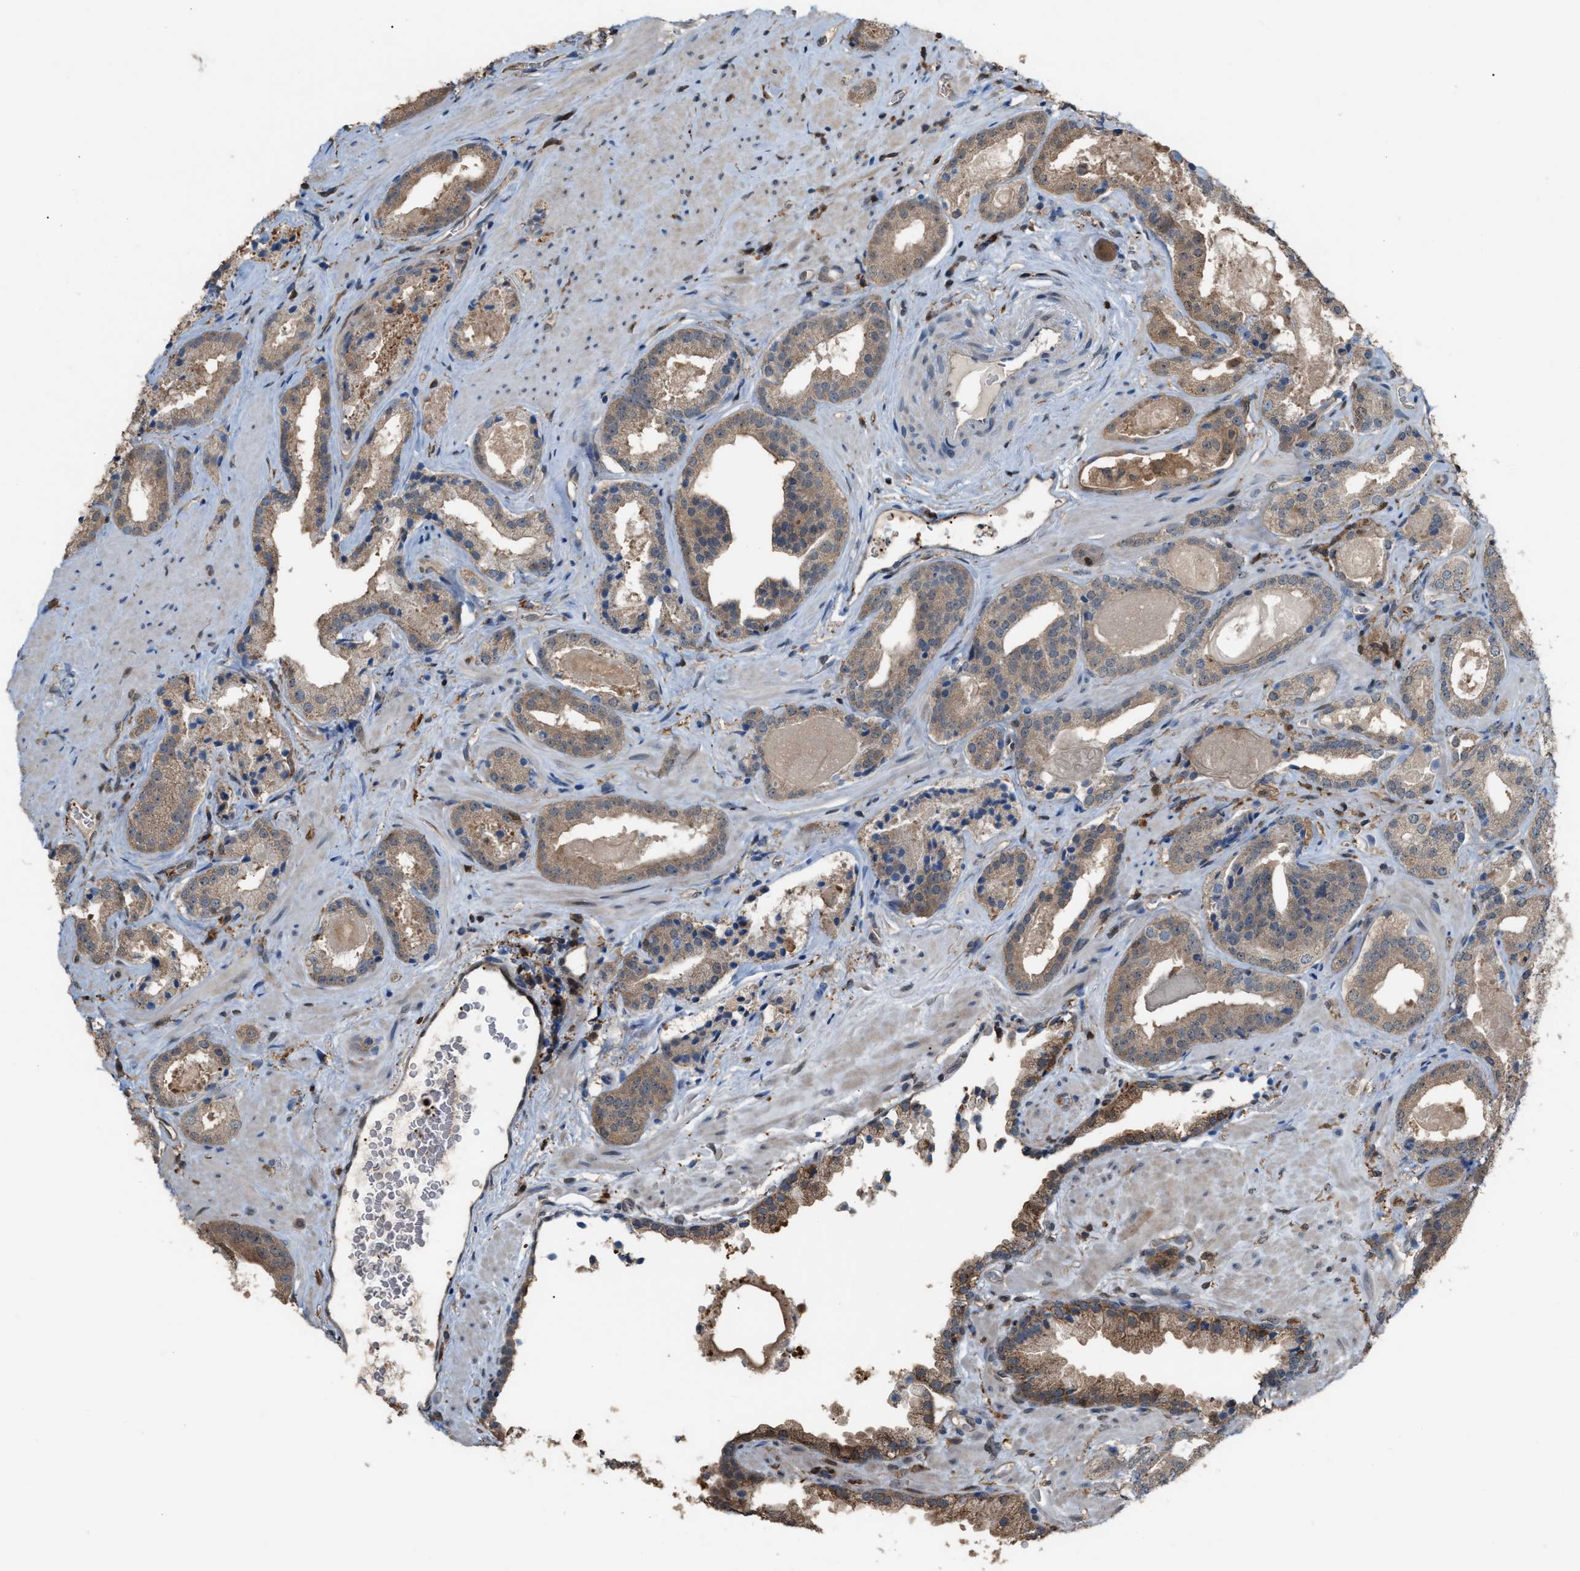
{"staining": {"intensity": "moderate", "quantity": ">75%", "location": "cytoplasmic/membranous"}, "tissue": "prostate cancer", "cell_type": "Tumor cells", "image_type": "cancer", "snomed": [{"axis": "morphology", "description": "Adenocarcinoma, Low grade"}, {"axis": "topography", "description": "Prostate"}], "caption": "Protein expression analysis of human adenocarcinoma (low-grade) (prostate) reveals moderate cytoplasmic/membranous staining in about >75% of tumor cells. Immunohistochemistry (ihc) stains the protein in brown and the nuclei are stained blue.", "gene": "MTPN", "patient": {"sex": "male", "age": 71}}